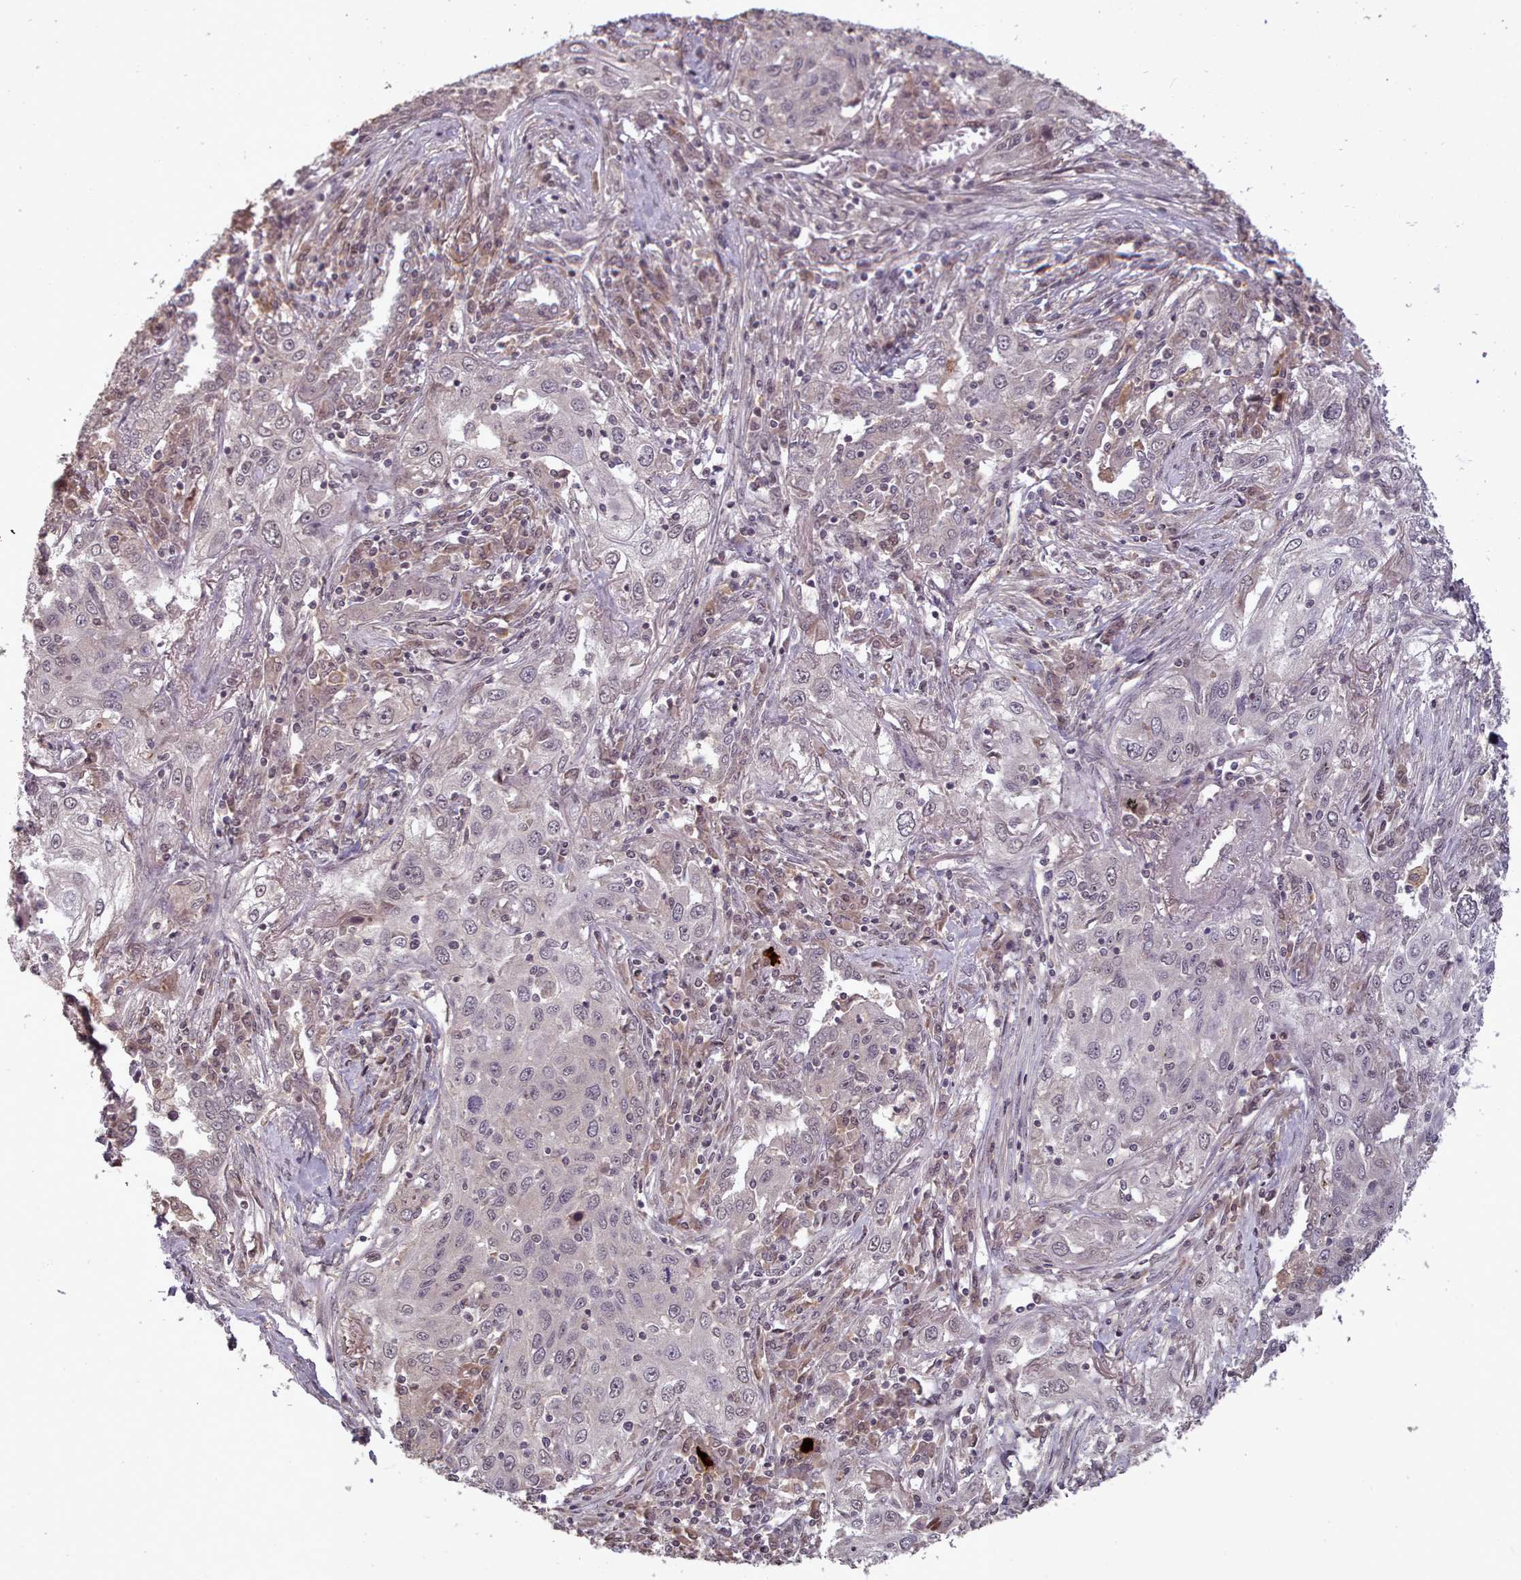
{"staining": {"intensity": "negative", "quantity": "none", "location": "none"}, "tissue": "lung cancer", "cell_type": "Tumor cells", "image_type": "cancer", "snomed": [{"axis": "morphology", "description": "Squamous cell carcinoma, NOS"}, {"axis": "topography", "description": "Lung"}], "caption": "Tumor cells show no significant expression in squamous cell carcinoma (lung). The staining was performed using DAB to visualize the protein expression in brown, while the nuclei were stained in blue with hematoxylin (Magnification: 20x).", "gene": "CDC6", "patient": {"sex": "female", "age": 69}}